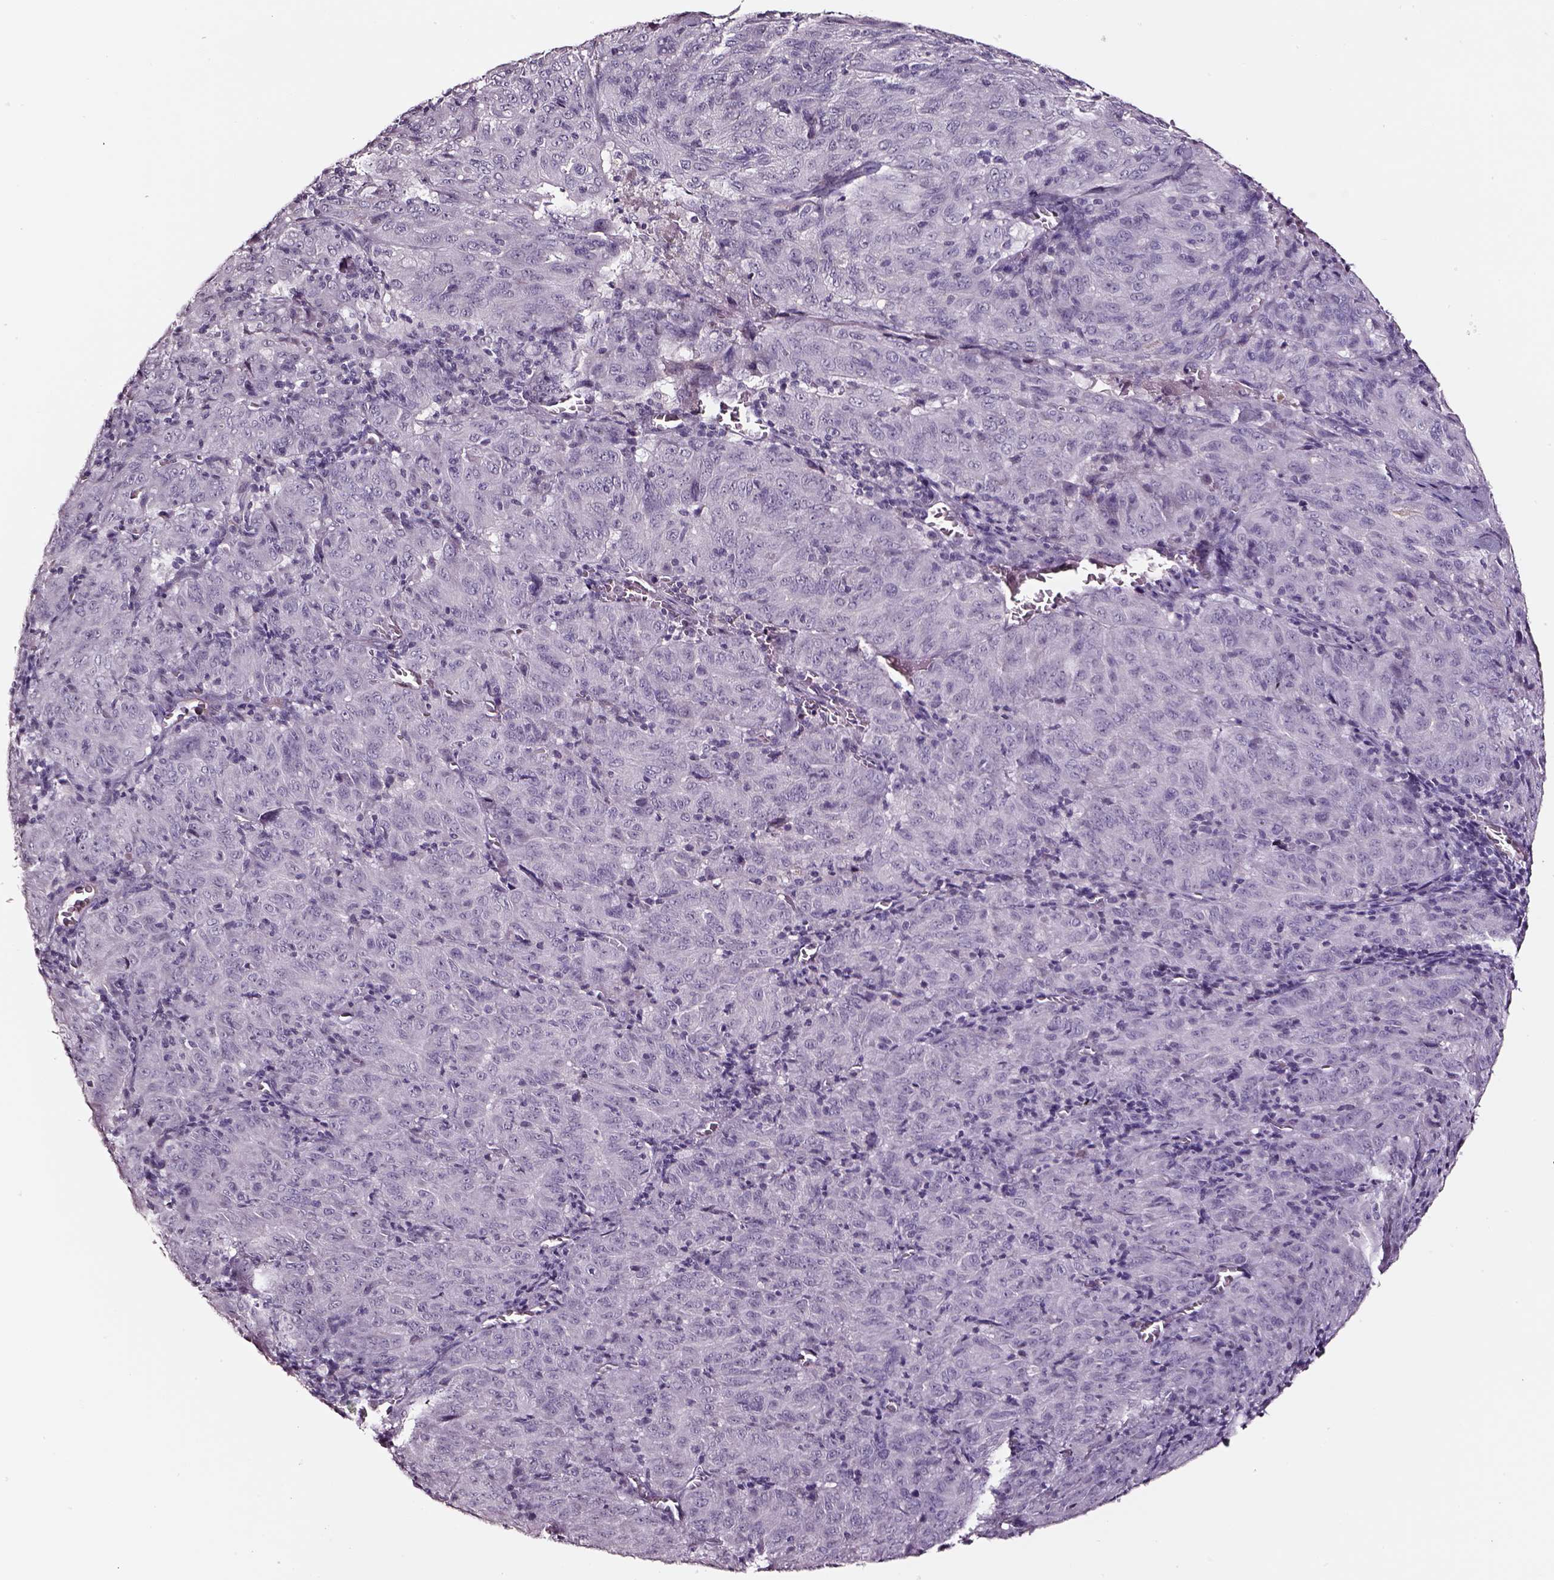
{"staining": {"intensity": "negative", "quantity": "none", "location": "none"}, "tissue": "pancreatic cancer", "cell_type": "Tumor cells", "image_type": "cancer", "snomed": [{"axis": "morphology", "description": "Adenocarcinoma, NOS"}, {"axis": "topography", "description": "Pancreas"}], "caption": "The IHC micrograph has no significant staining in tumor cells of adenocarcinoma (pancreatic) tissue.", "gene": "SMIM17", "patient": {"sex": "male", "age": 63}}